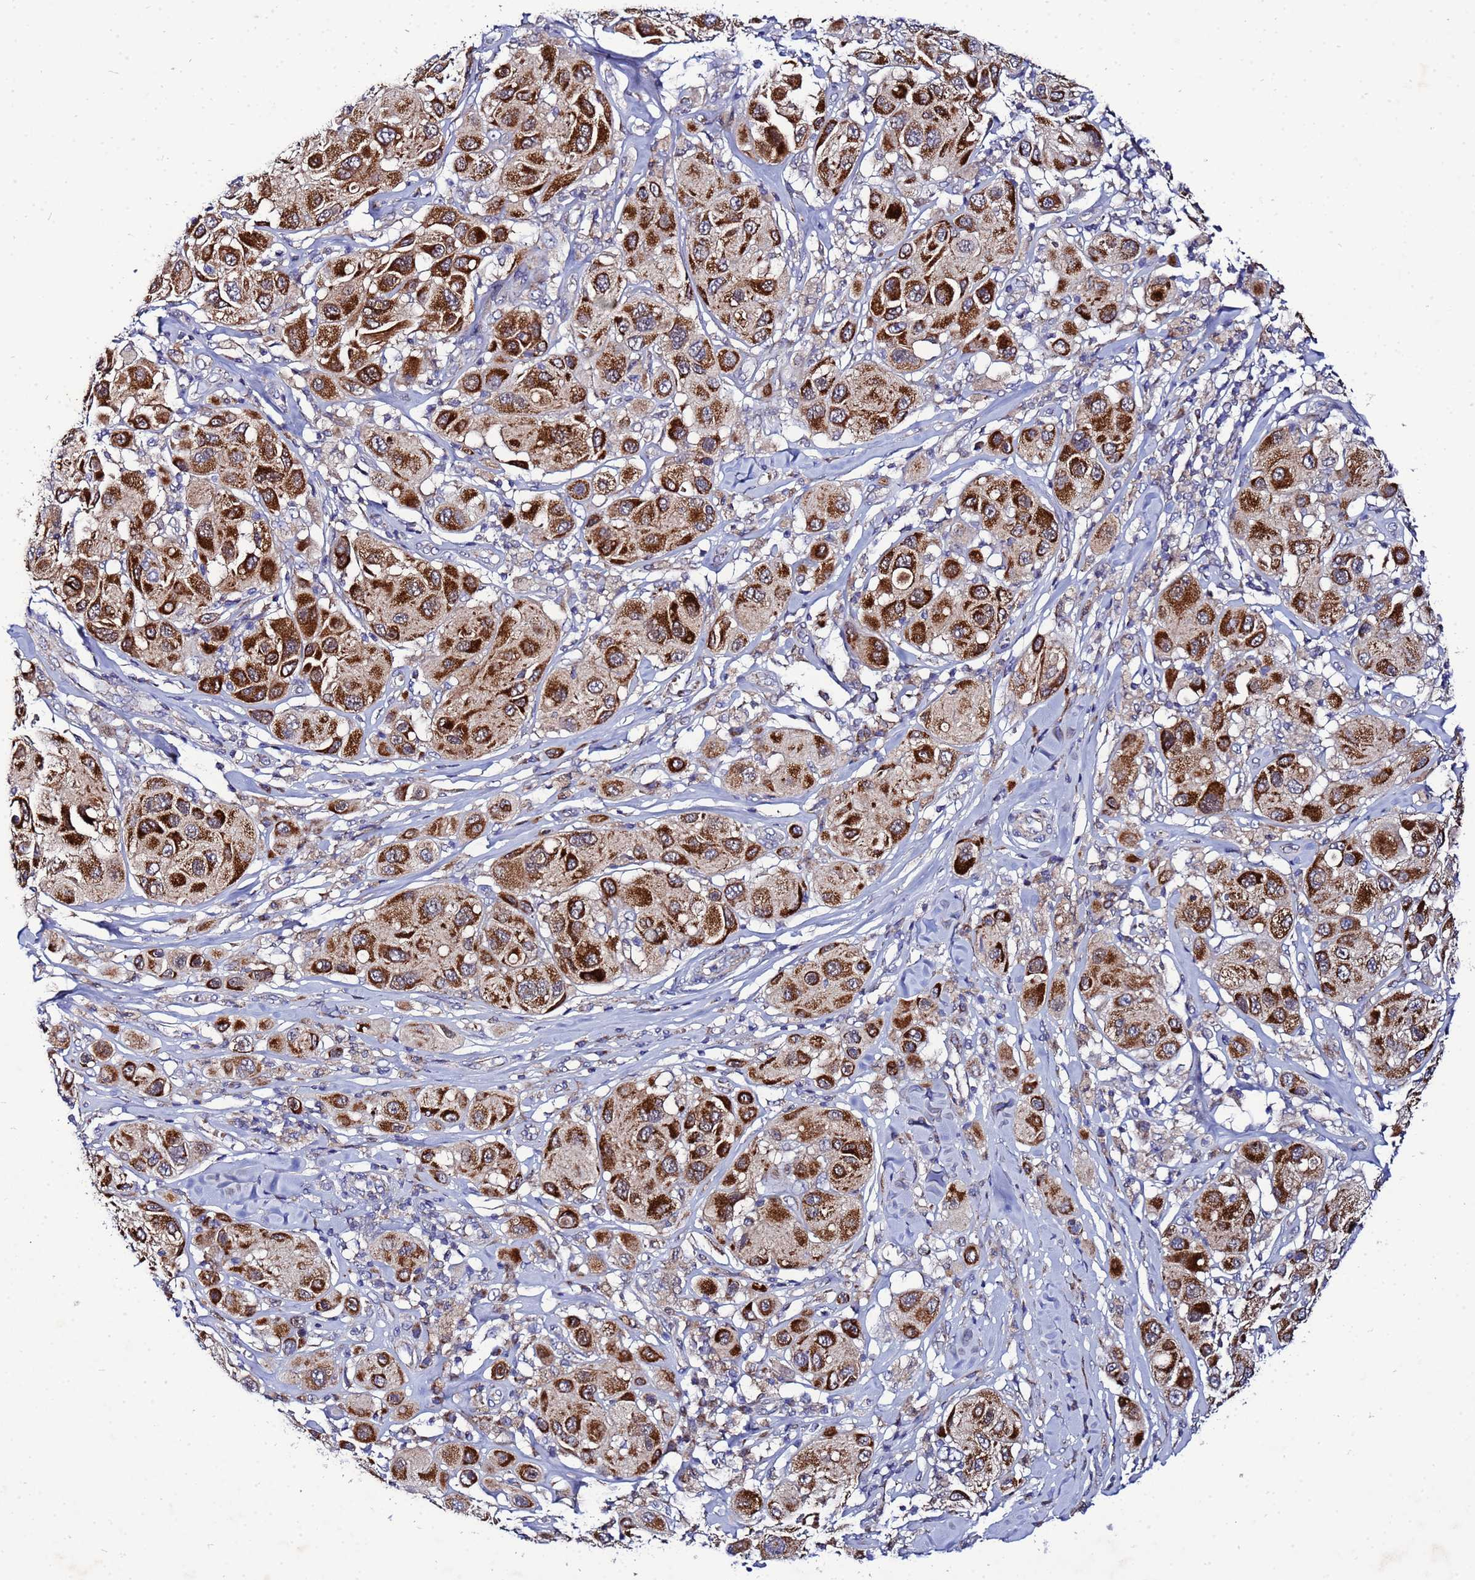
{"staining": {"intensity": "strong", "quantity": ">75%", "location": "cytoplasmic/membranous"}, "tissue": "melanoma", "cell_type": "Tumor cells", "image_type": "cancer", "snomed": [{"axis": "morphology", "description": "Malignant melanoma, Metastatic site"}, {"axis": "topography", "description": "Skin"}], "caption": "A brown stain shows strong cytoplasmic/membranous positivity of a protein in human malignant melanoma (metastatic site) tumor cells.", "gene": "FAHD2A", "patient": {"sex": "male", "age": 41}}